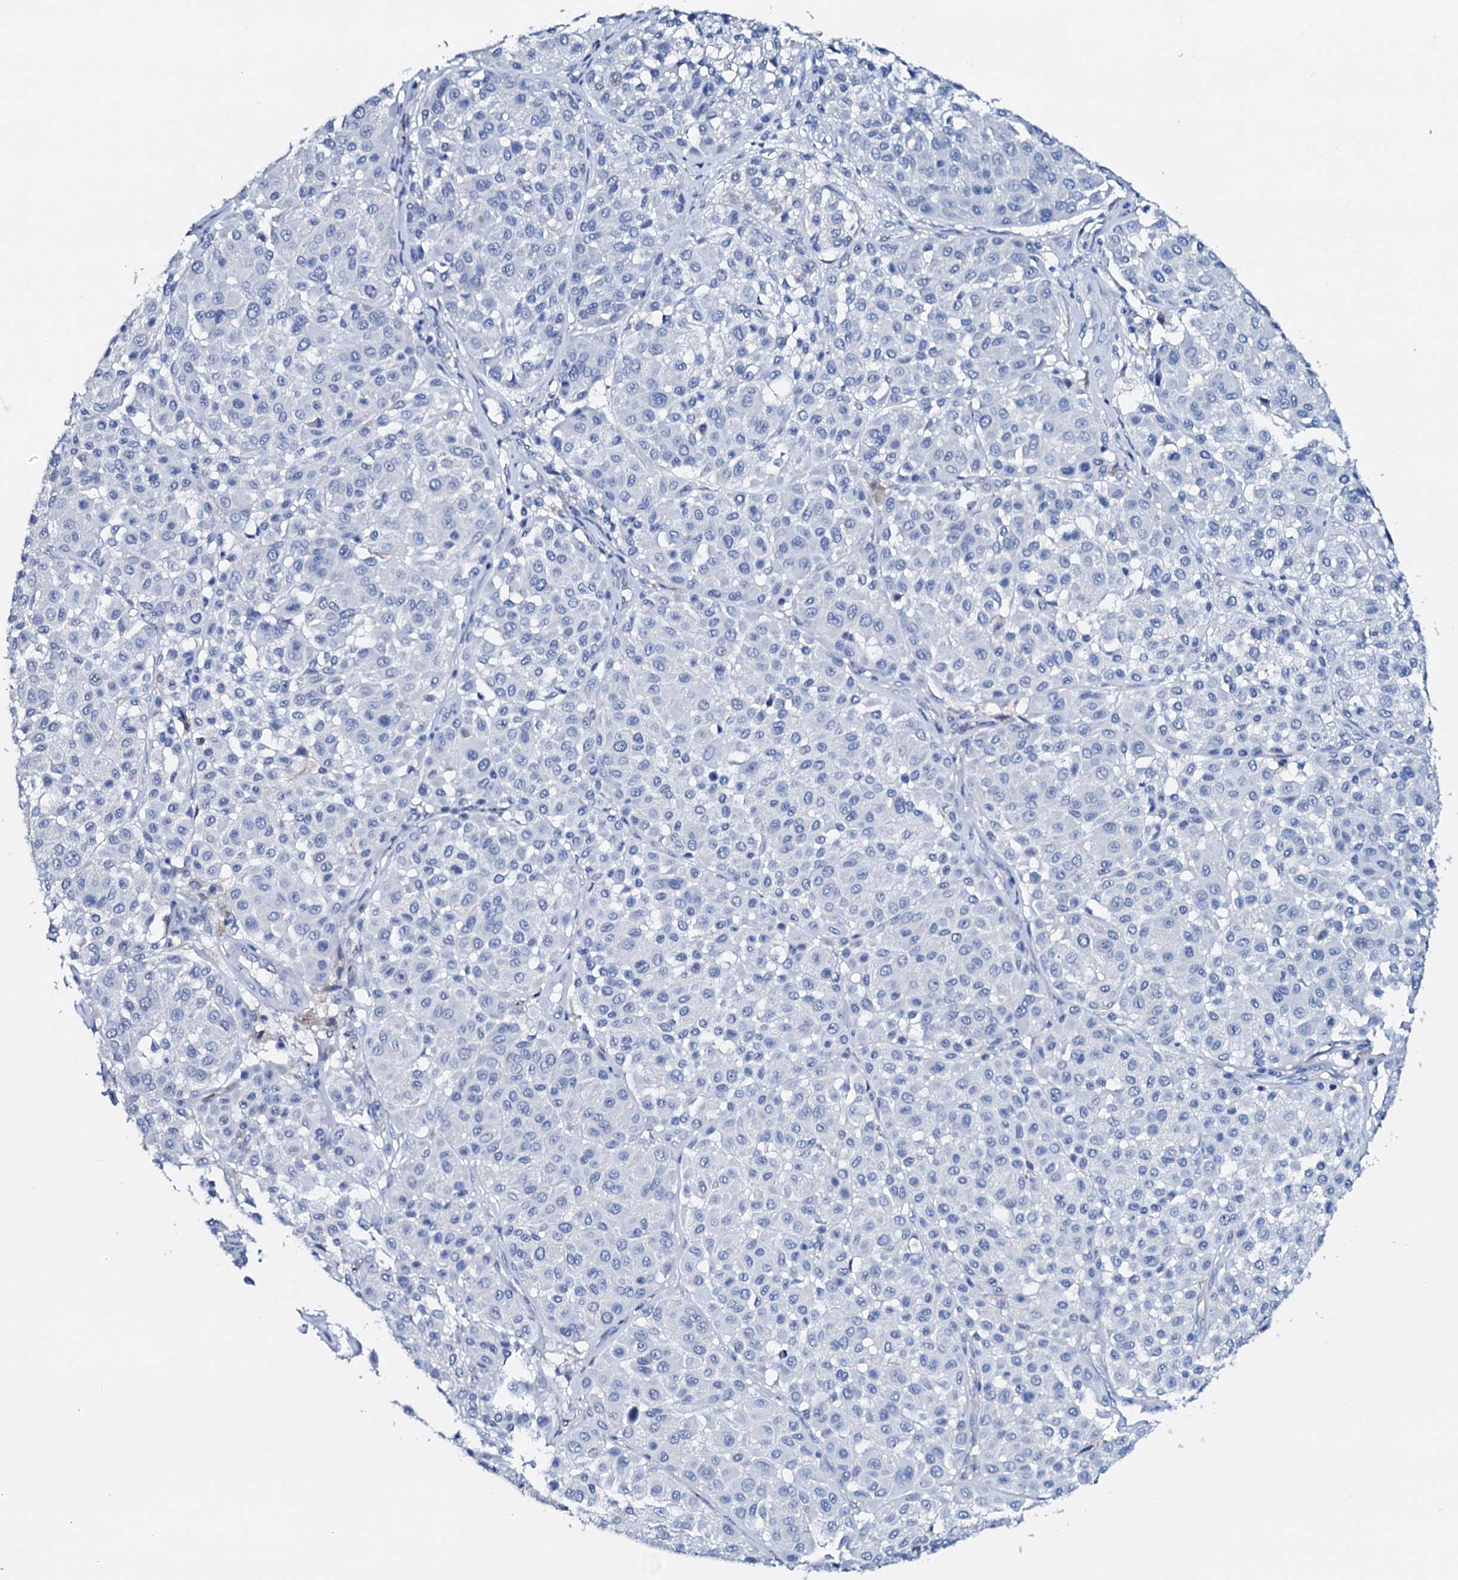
{"staining": {"intensity": "negative", "quantity": "none", "location": "none"}, "tissue": "melanoma", "cell_type": "Tumor cells", "image_type": "cancer", "snomed": [{"axis": "morphology", "description": "Malignant melanoma, Metastatic site"}, {"axis": "topography", "description": "Soft tissue"}], "caption": "Immunohistochemistry (IHC) of melanoma demonstrates no staining in tumor cells.", "gene": "AMER2", "patient": {"sex": "male", "age": 41}}